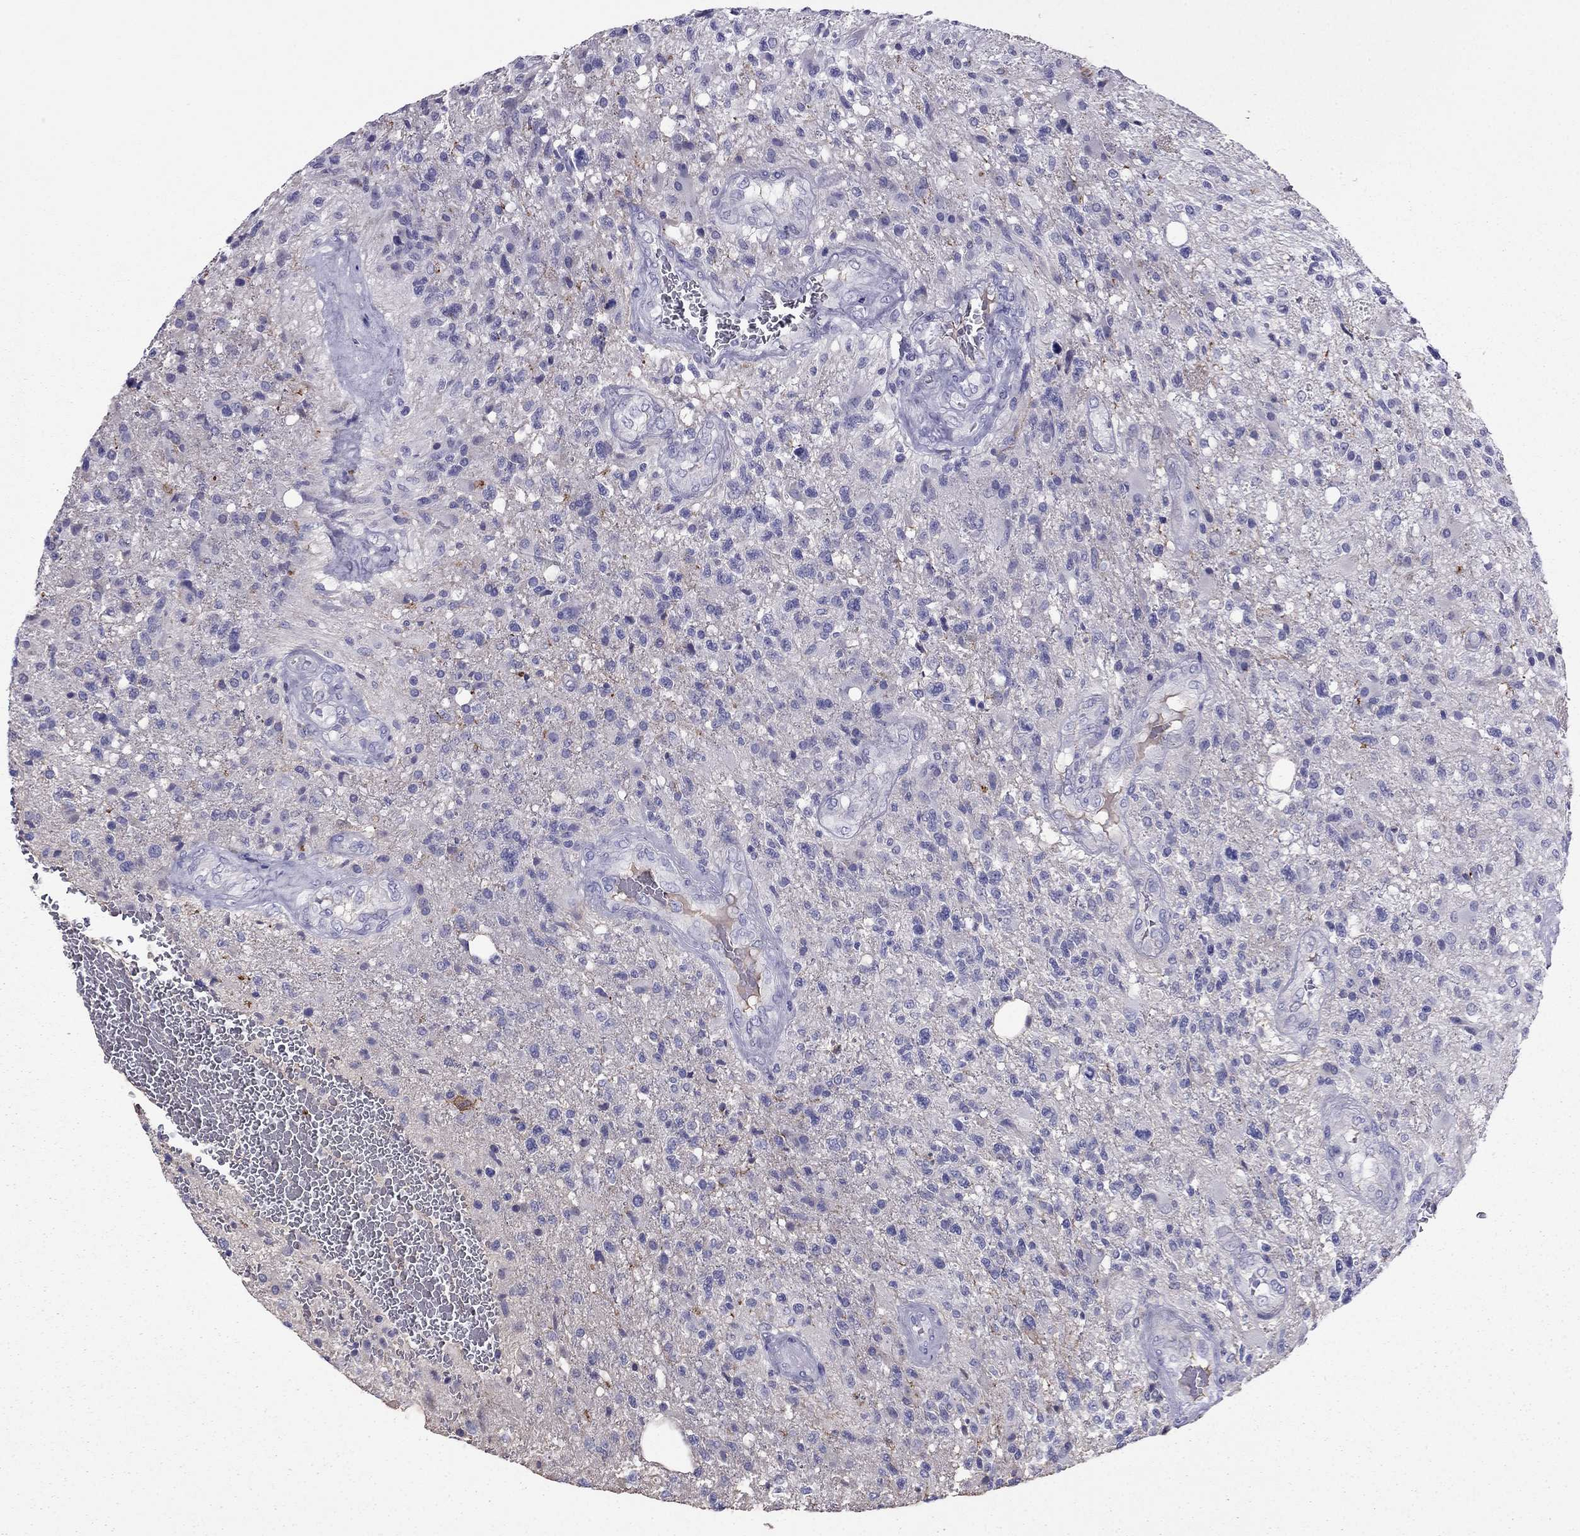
{"staining": {"intensity": "negative", "quantity": "none", "location": "none"}, "tissue": "glioma", "cell_type": "Tumor cells", "image_type": "cancer", "snomed": [{"axis": "morphology", "description": "Glioma, malignant, High grade"}, {"axis": "topography", "description": "Brain"}], "caption": "Immunohistochemistry (IHC) micrograph of neoplastic tissue: human glioma stained with DAB (3,3'-diaminobenzidine) demonstrates no significant protein staining in tumor cells.", "gene": "TBC1D21", "patient": {"sex": "male", "age": 56}}